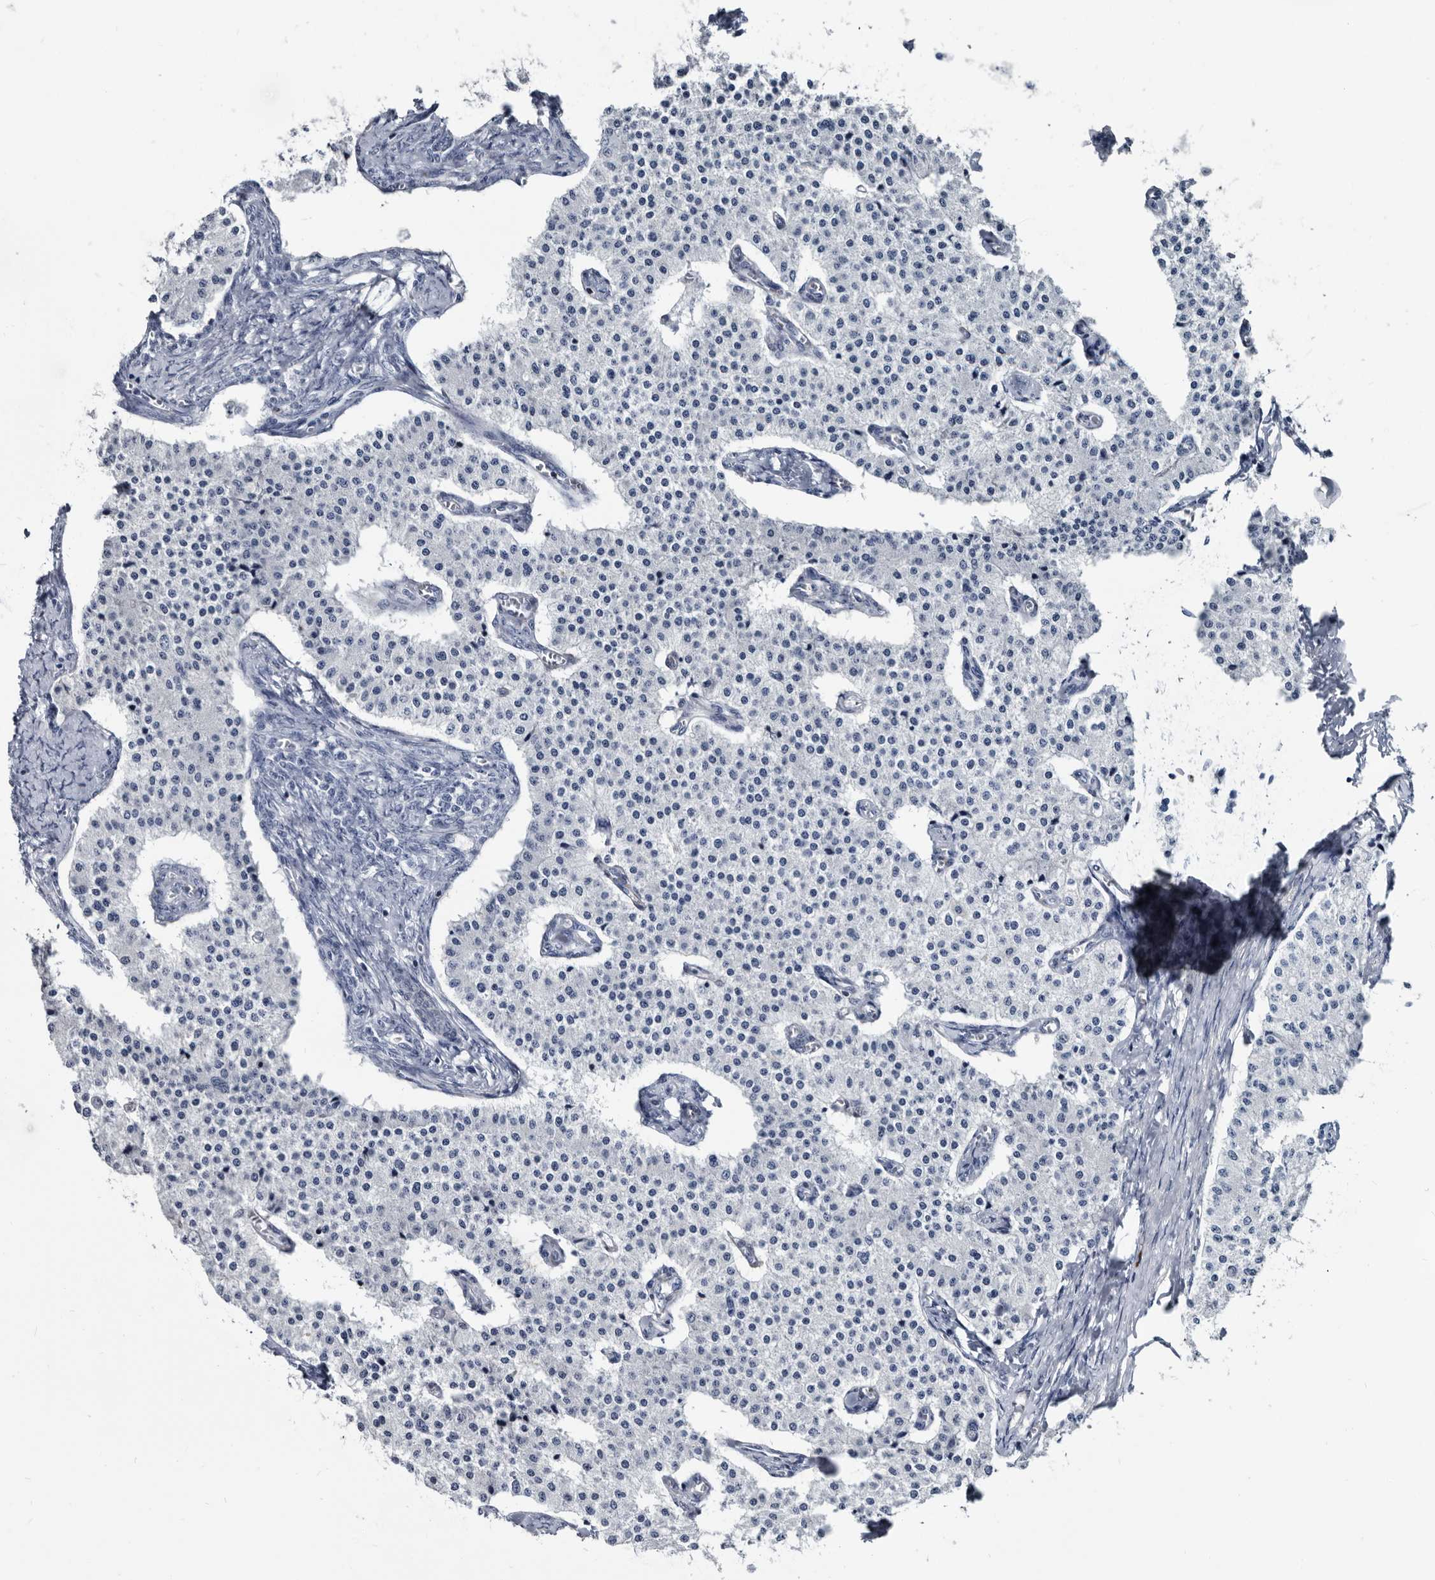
{"staining": {"intensity": "negative", "quantity": "none", "location": "none"}, "tissue": "carcinoid", "cell_type": "Tumor cells", "image_type": "cancer", "snomed": [{"axis": "morphology", "description": "Carcinoid, malignant, NOS"}, {"axis": "topography", "description": "Colon"}], "caption": "Immunohistochemistry photomicrograph of neoplastic tissue: carcinoid stained with DAB (3,3'-diaminobenzidine) reveals no significant protein expression in tumor cells.", "gene": "PRSS8", "patient": {"sex": "female", "age": 52}}